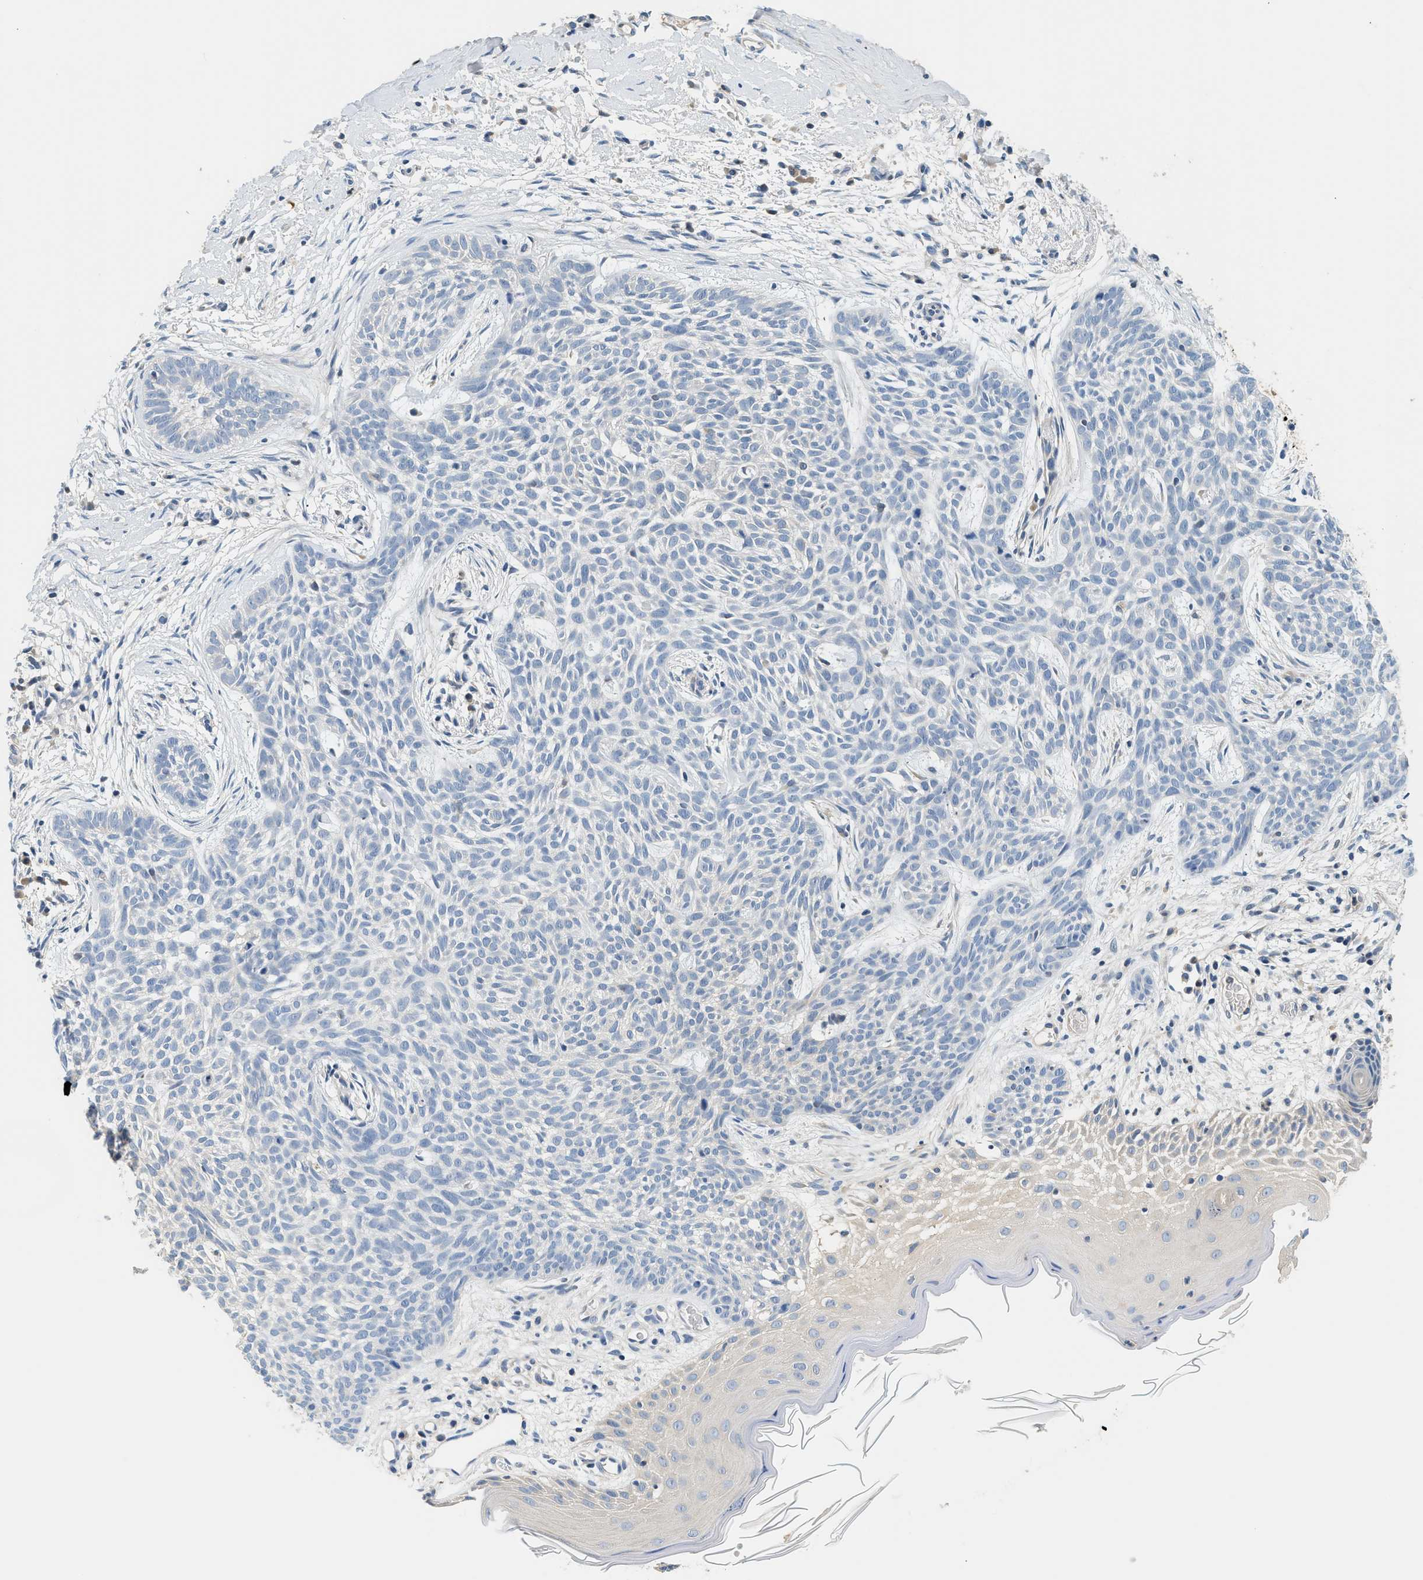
{"staining": {"intensity": "negative", "quantity": "none", "location": "none"}, "tissue": "skin cancer", "cell_type": "Tumor cells", "image_type": "cancer", "snomed": [{"axis": "morphology", "description": "Basal cell carcinoma"}, {"axis": "topography", "description": "Skin"}], "caption": "Immunohistochemical staining of human skin cancer demonstrates no significant expression in tumor cells.", "gene": "SLC35E1", "patient": {"sex": "female", "age": 59}}